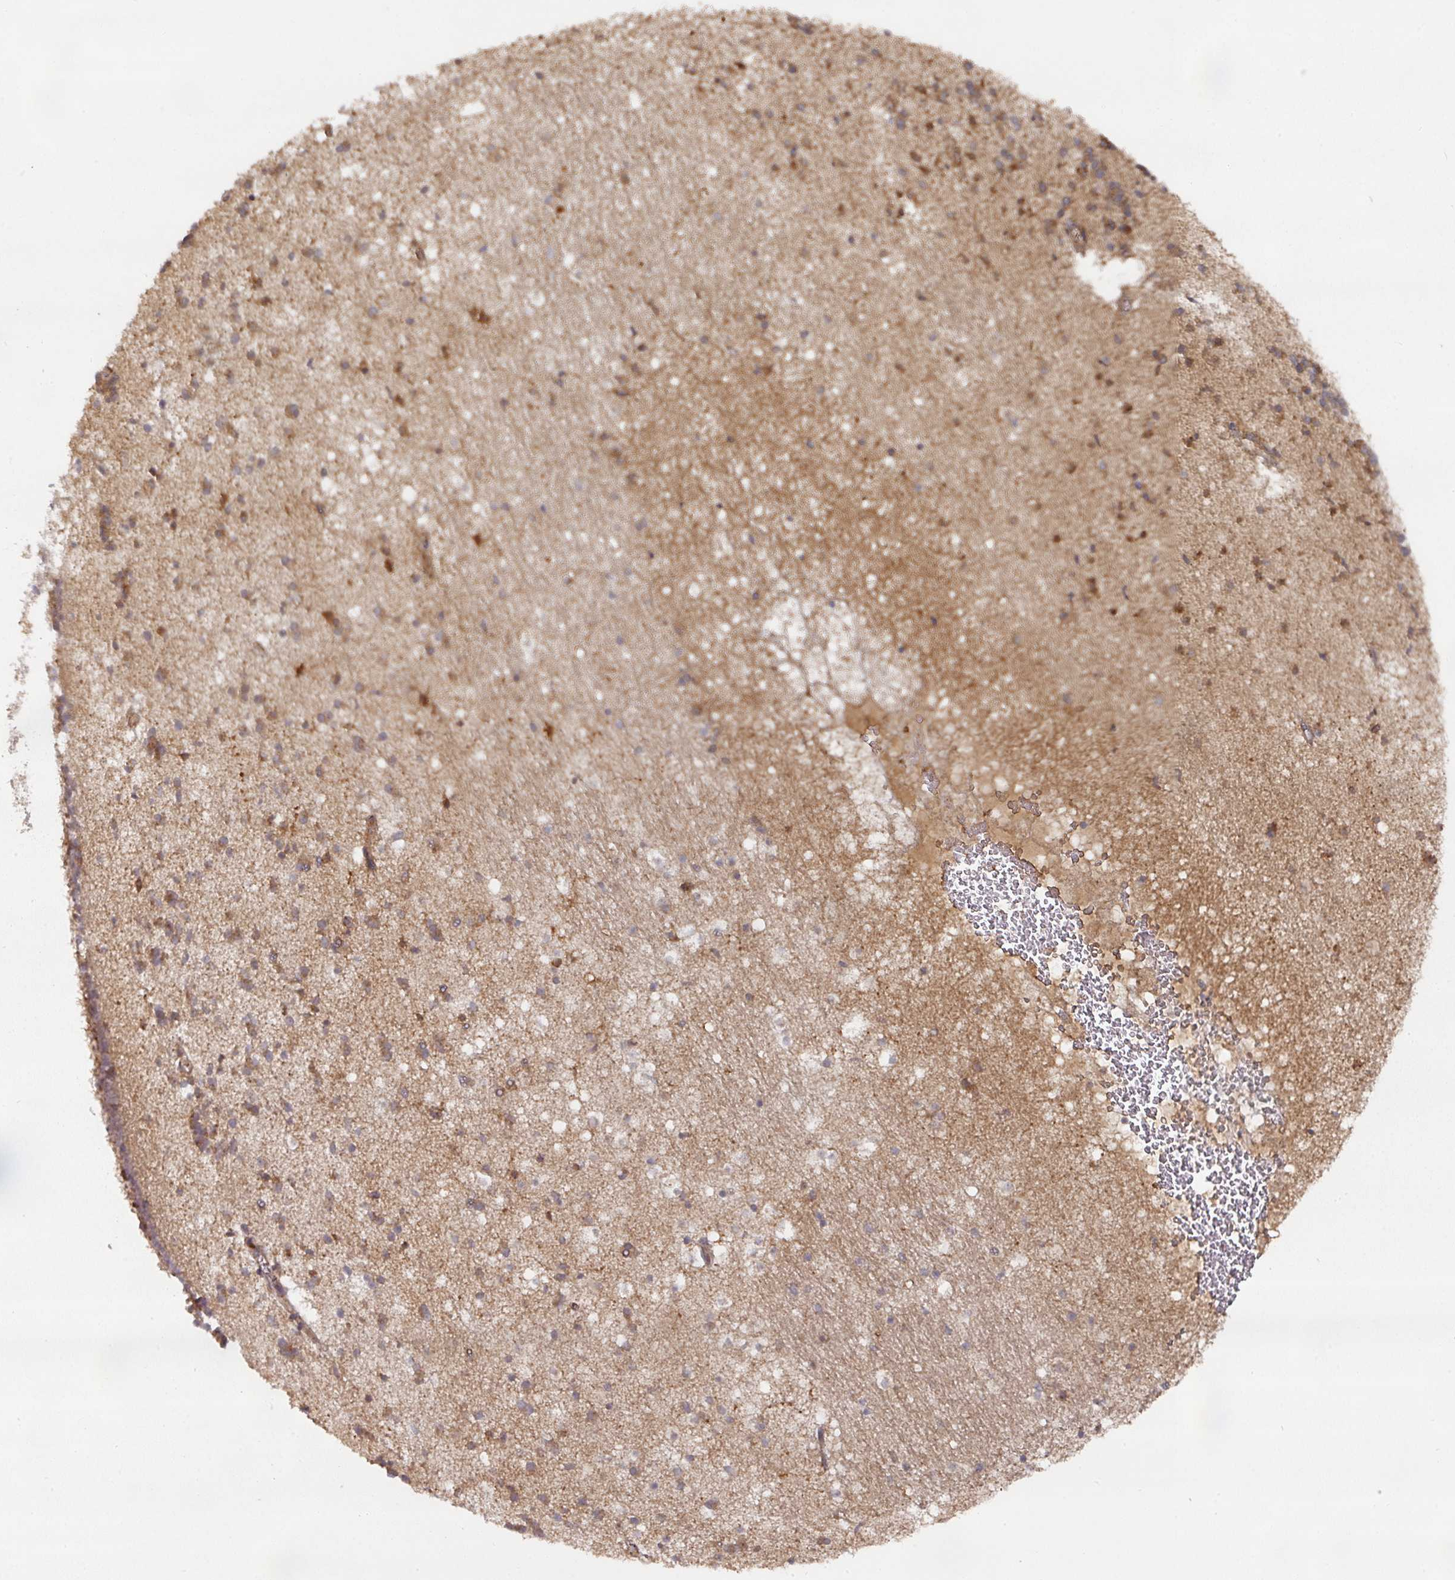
{"staining": {"intensity": "moderate", "quantity": ">75%", "location": "cytoplasmic/membranous"}, "tissue": "caudate", "cell_type": "Glial cells", "image_type": "normal", "snomed": [{"axis": "morphology", "description": "Normal tissue, NOS"}, {"axis": "topography", "description": "Lateral ventricle wall"}], "caption": "A high-resolution histopathology image shows immunohistochemistry staining of benign caudate, which reveals moderate cytoplasmic/membranous positivity in about >75% of glial cells. (DAB (3,3'-diaminobenzidine) IHC, brown staining for protein, blue staining for nuclei).", "gene": "CEP95", "patient": {"sex": "male", "age": 37}}